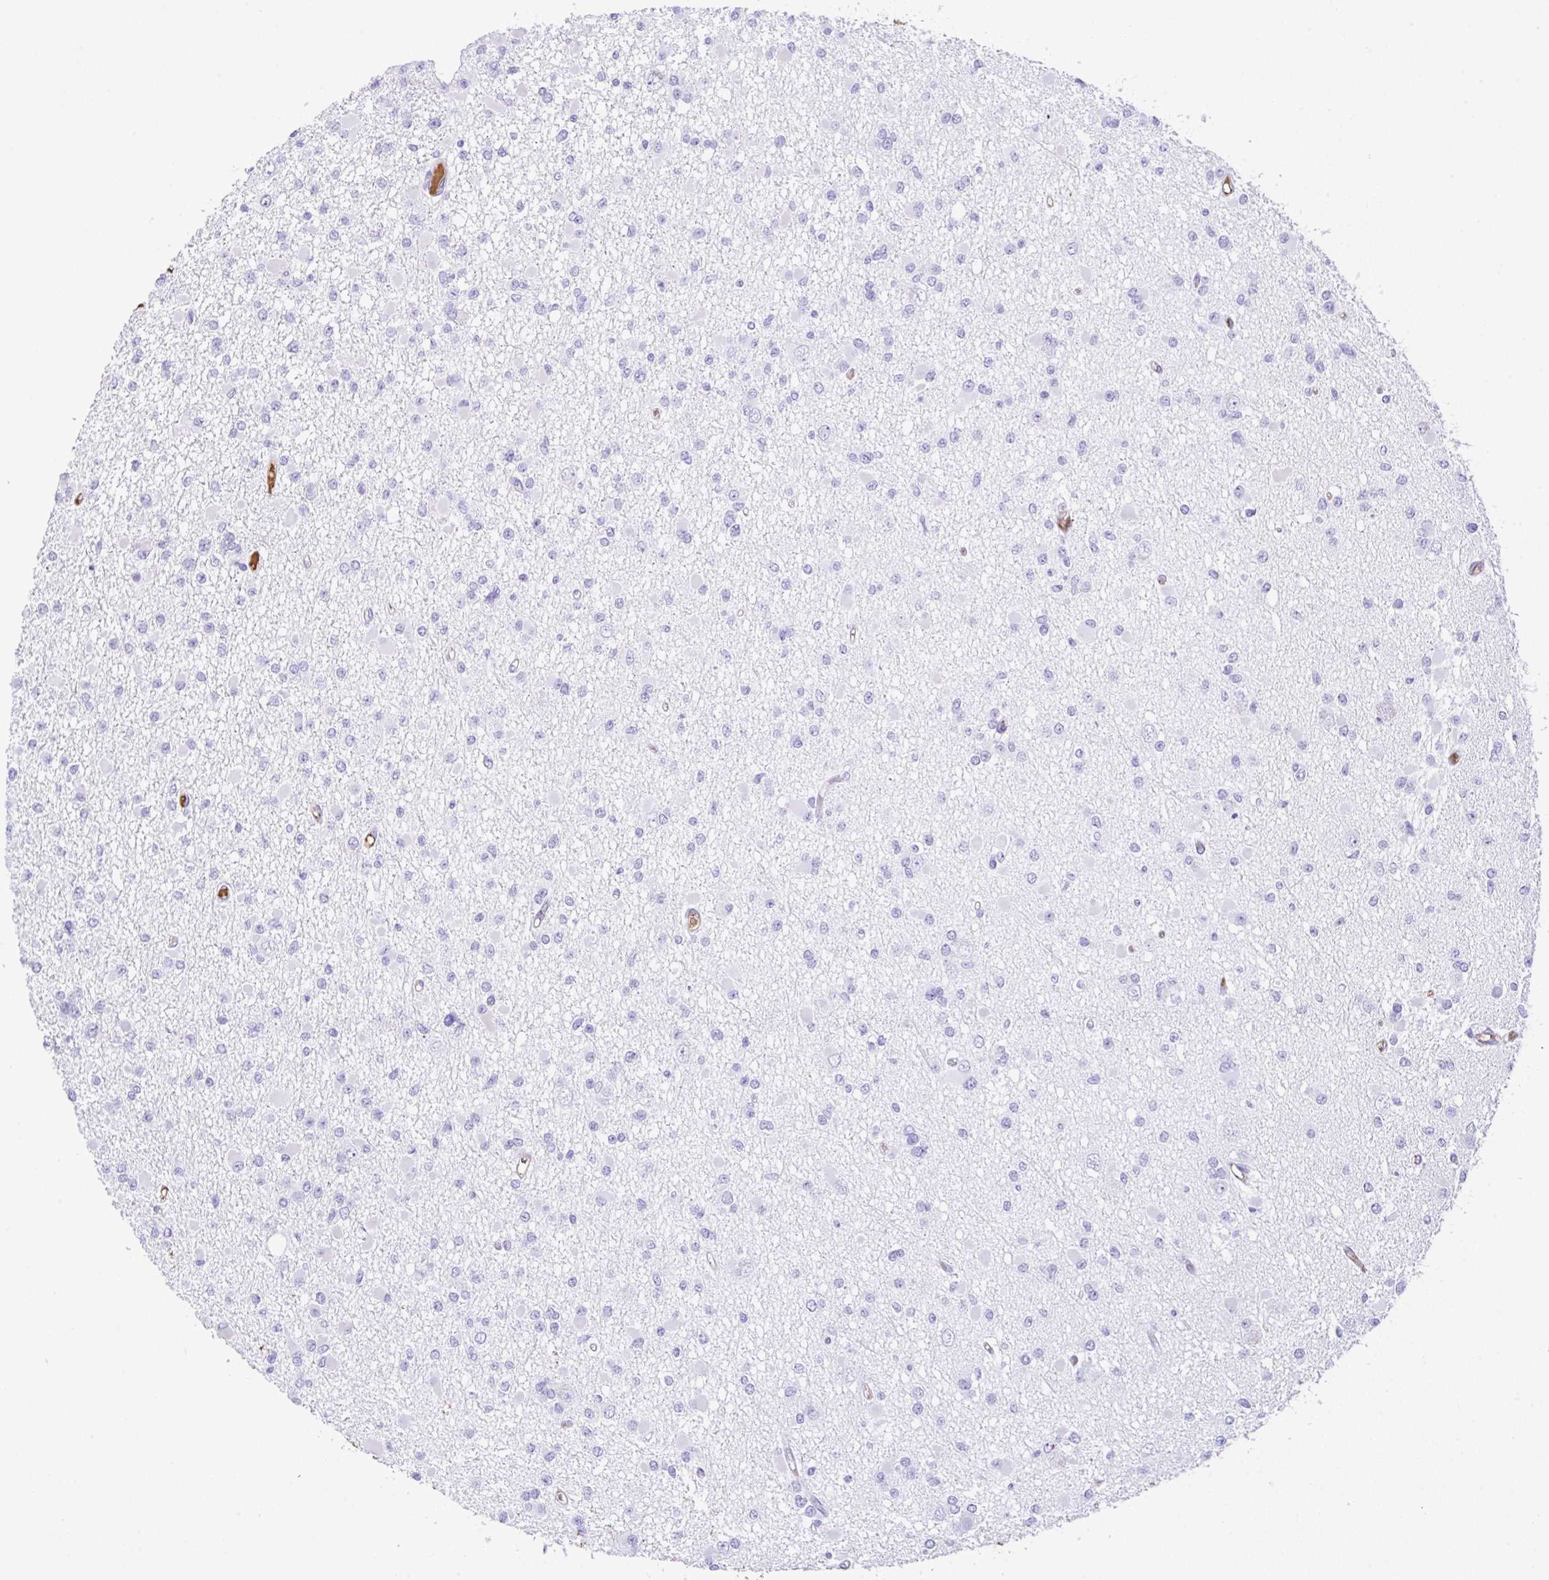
{"staining": {"intensity": "negative", "quantity": "none", "location": "none"}, "tissue": "glioma", "cell_type": "Tumor cells", "image_type": "cancer", "snomed": [{"axis": "morphology", "description": "Glioma, malignant, Low grade"}, {"axis": "topography", "description": "Brain"}], "caption": "A high-resolution micrograph shows IHC staining of malignant glioma (low-grade), which exhibits no significant positivity in tumor cells.", "gene": "HOXC12", "patient": {"sex": "female", "age": 22}}